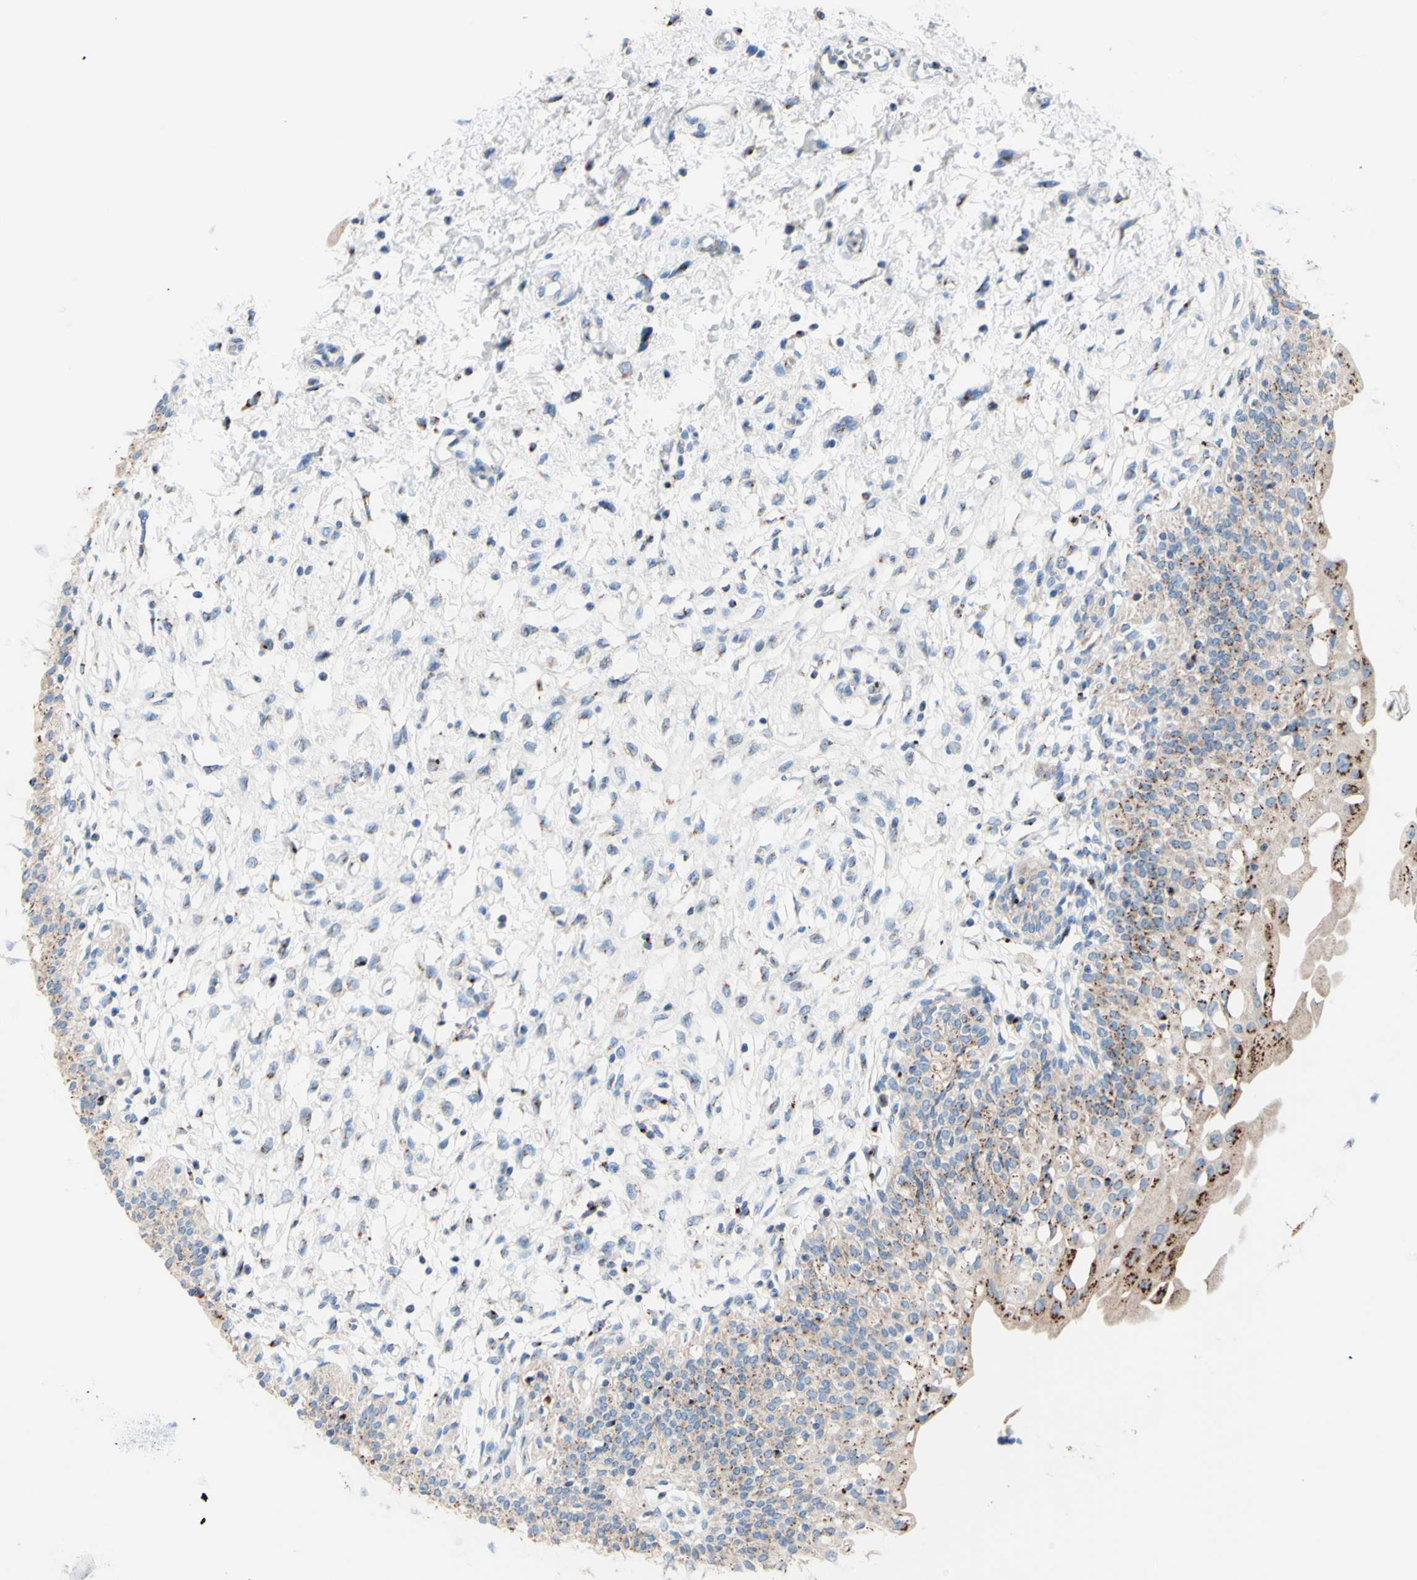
{"staining": {"intensity": "moderate", "quantity": ">75%", "location": "cytoplasmic/membranous"}, "tissue": "urinary bladder", "cell_type": "Urothelial cells", "image_type": "normal", "snomed": [{"axis": "morphology", "description": "Normal tissue, NOS"}, {"axis": "topography", "description": "Urinary bladder"}], "caption": "Immunohistochemistry image of benign urinary bladder: human urinary bladder stained using immunohistochemistry (IHC) exhibits medium levels of moderate protein expression localized specifically in the cytoplasmic/membranous of urothelial cells, appearing as a cytoplasmic/membranous brown color.", "gene": "GALNT2", "patient": {"sex": "male", "age": 55}}